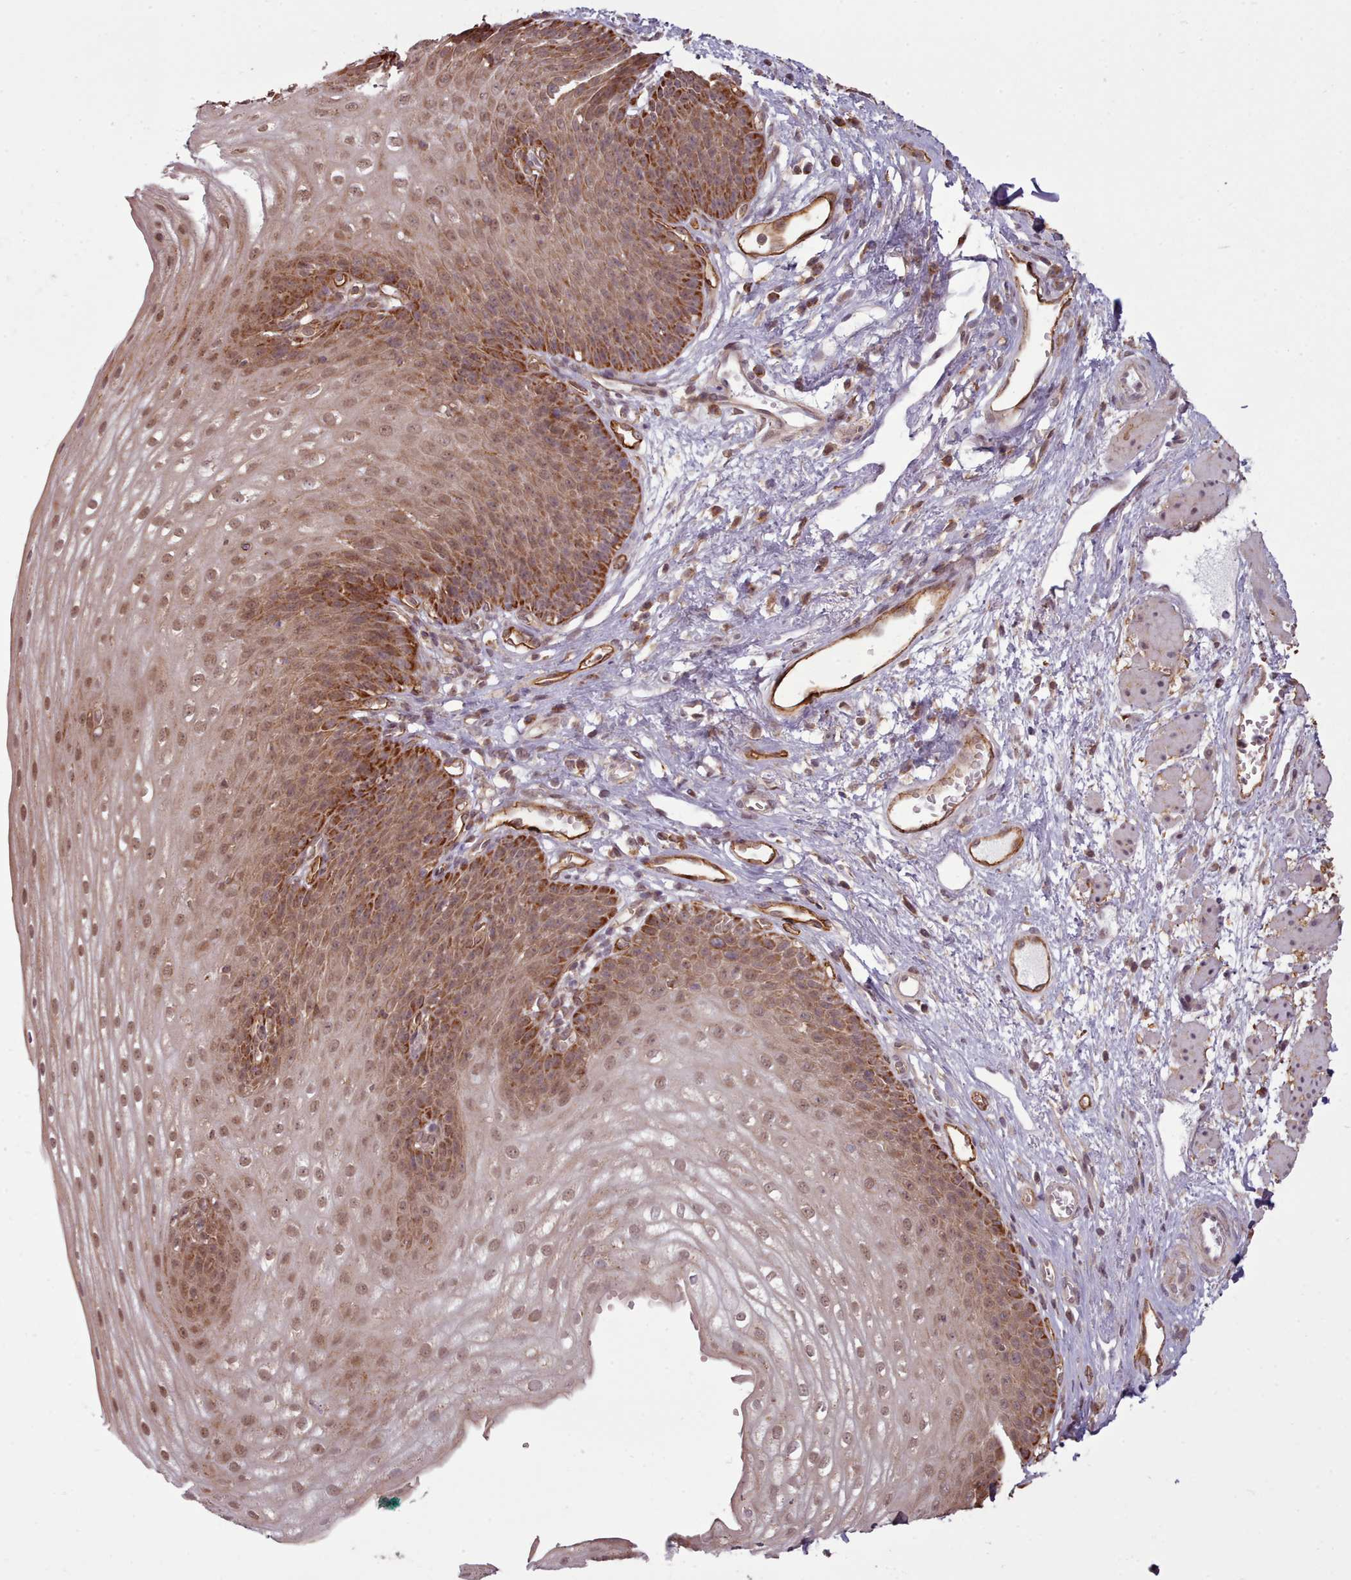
{"staining": {"intensity": "moderate", "quantity": ">75%", "location": "cytoplasmic/membranous,nuclear"}, "tissue": "esophagus", "cell_type": "Squamous epithelial cells", "image_type": "normal", "snomed": [{"axis": "morphology", "description": "Normal tissue, NOS"}, {"axis": "topography", "description": "Esophagus"}], "caption": "Protein staining of unremarkable esophagus demonstrates moderate cytoplasmic/membranous,nuclear positivity in about >75% of squamous epithelial cells.", "gene": "ZMYM4", "patient": {"sex": "male", "age": 71}}